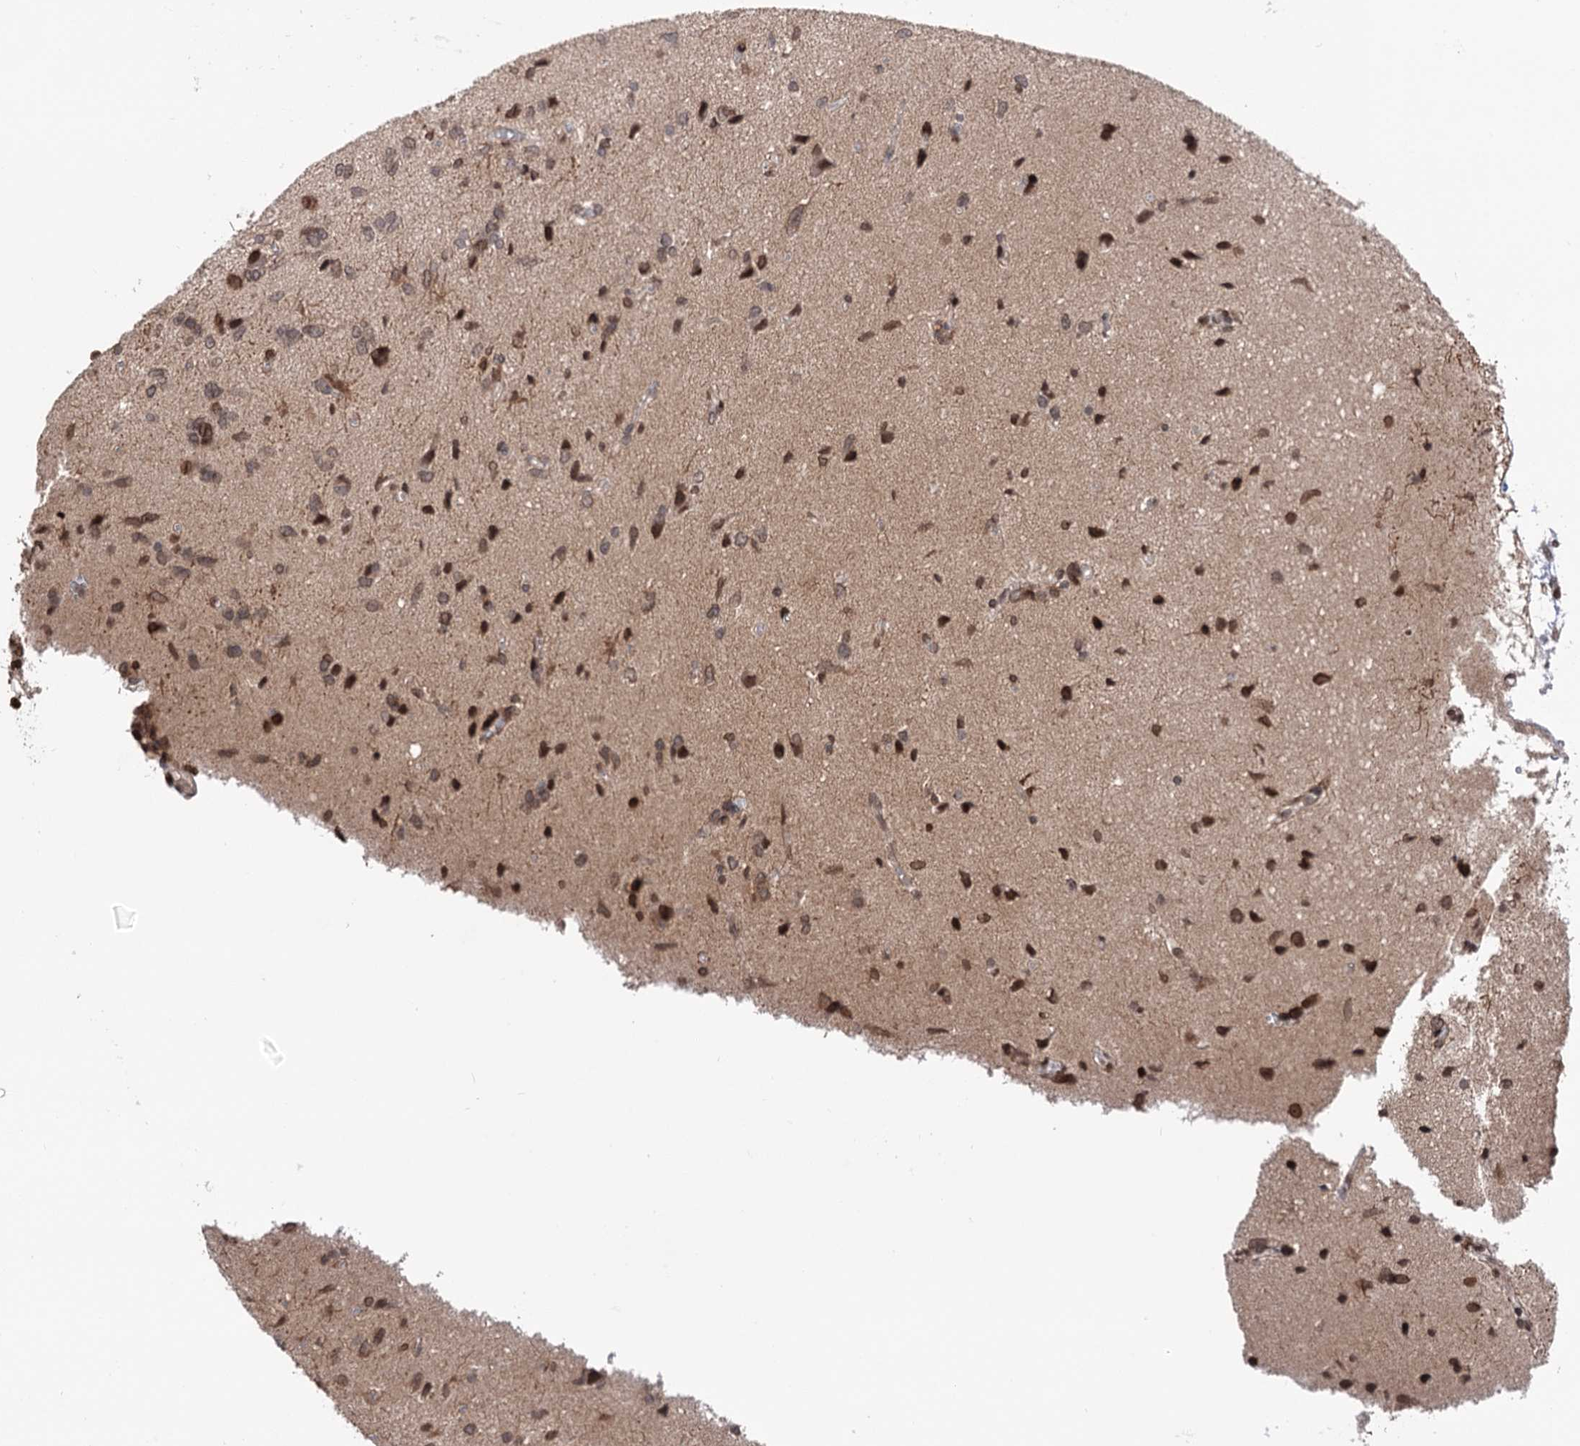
{"staining": {"intensity": "moderate", "quantity": ">75%", "location": "nuclear"}, "tissue": "glioma", "cell_type": "Tumor cells", "image_type": "cancer", "snomed": [{"axis": "morphology", "description": "Glioma, malignant, High grade"}, {"axis": "topography", "description": "Brain"}], "caption": "An image showing moderate nuclear staining in about >75% of tumor cells in glioma, as visualized by brown immunohistochemical staining.", "gene": "CCDC77", "patient": {"sex": "female", "age": 59}}